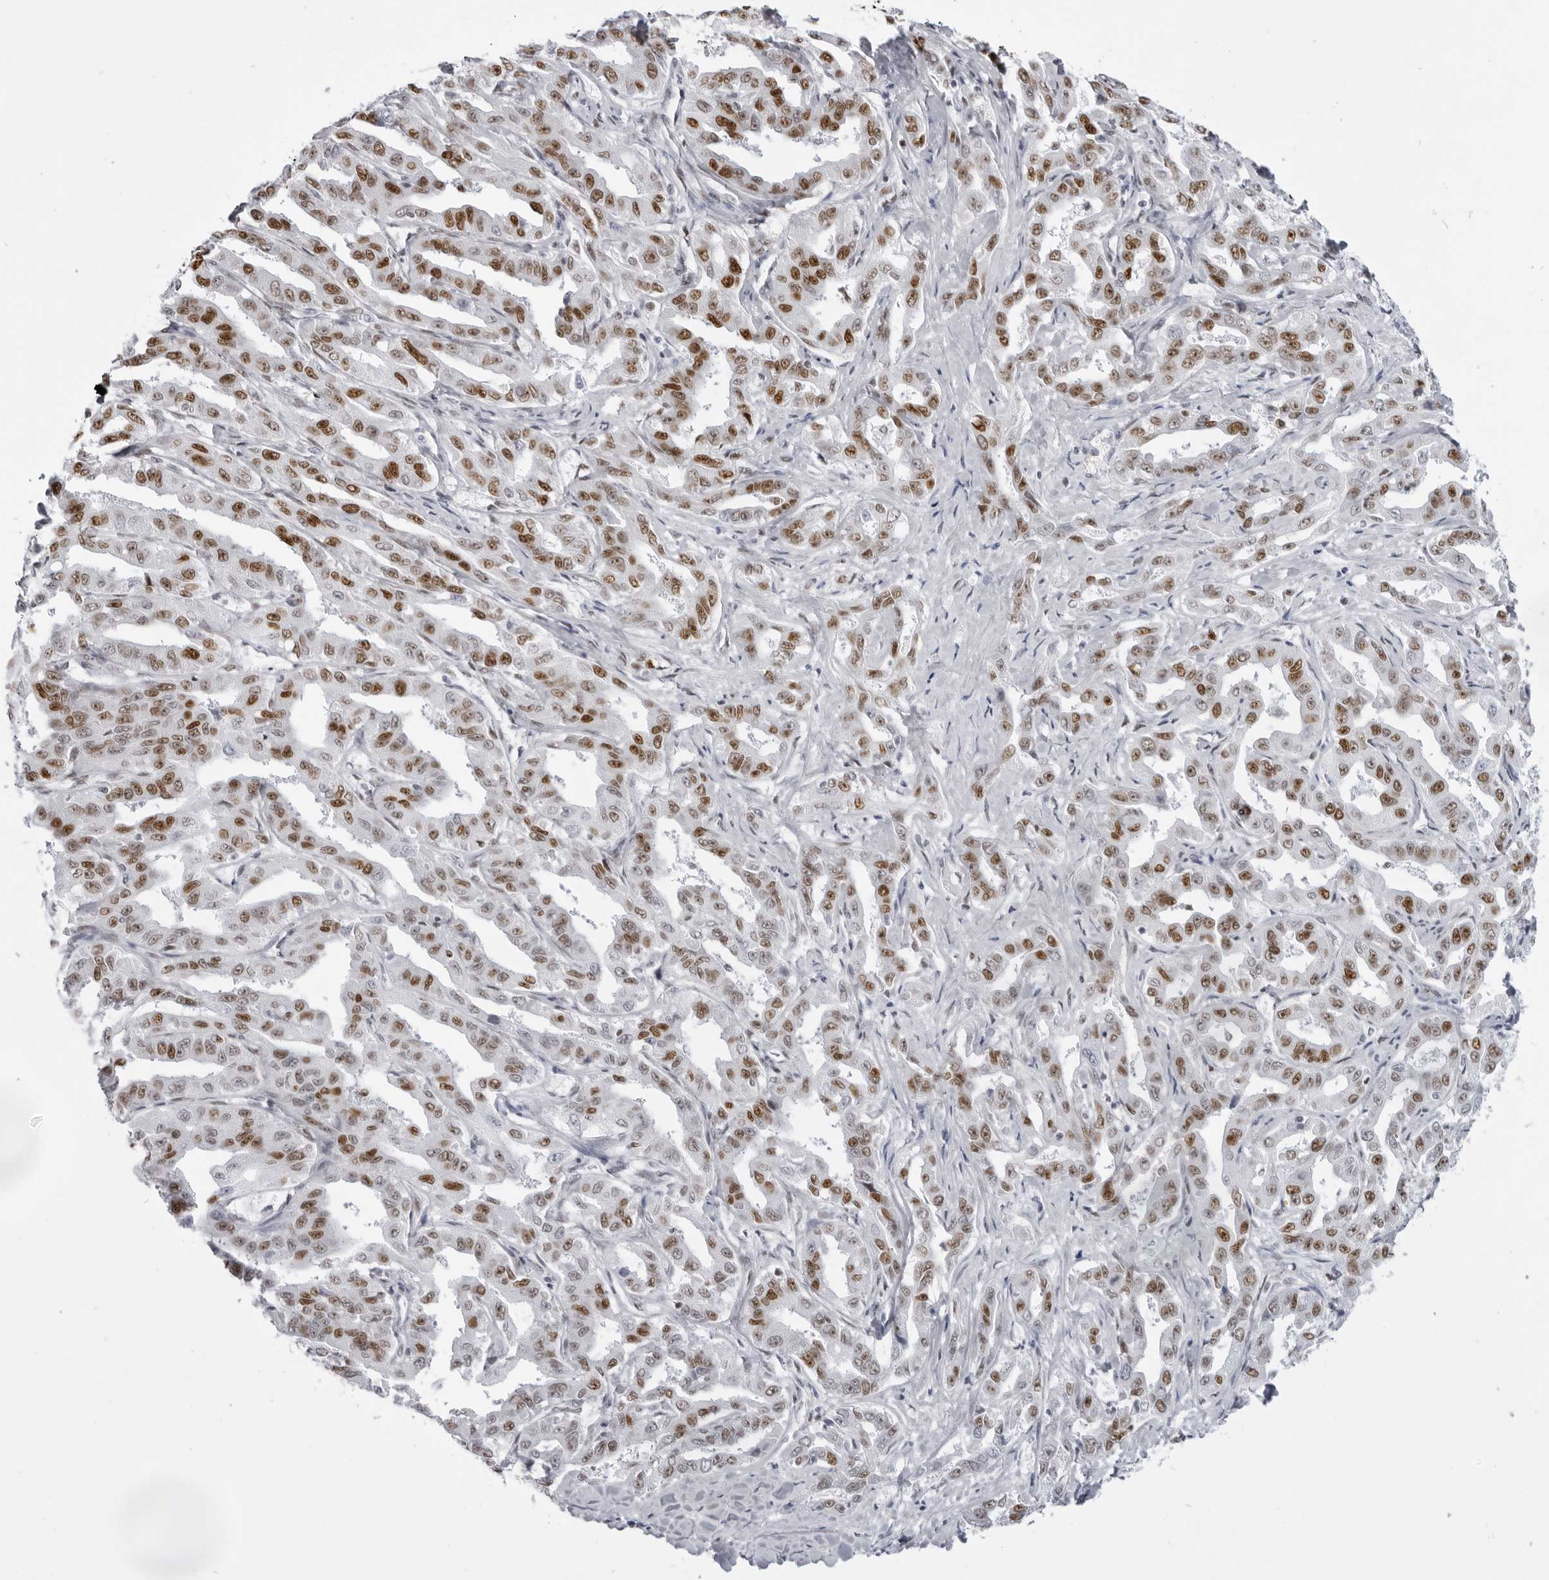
{"staining": {"intensity": "moderate", "quantity": ">75%", "location": "nuclear"}, "tissue": "liver cancer", "cell_type": "Tumor cells", "image_type": "cancer", "snomed": [{"axis": "morphology", "description": "Cholangiocarcinoma"}, {"axis": "topography", "description": "Liver"}], "caption": "Brown immunohistochemical staining in liver cancer exhibits moderate nuclear positivity in about >75% of tumor cells. (DAB (3,3'-diaminobenzidine) = brown stain, brightfield microscopy at high magnification).", "gene": "IRF2BP2", "patient": {"sex": "male", "age": 59}}